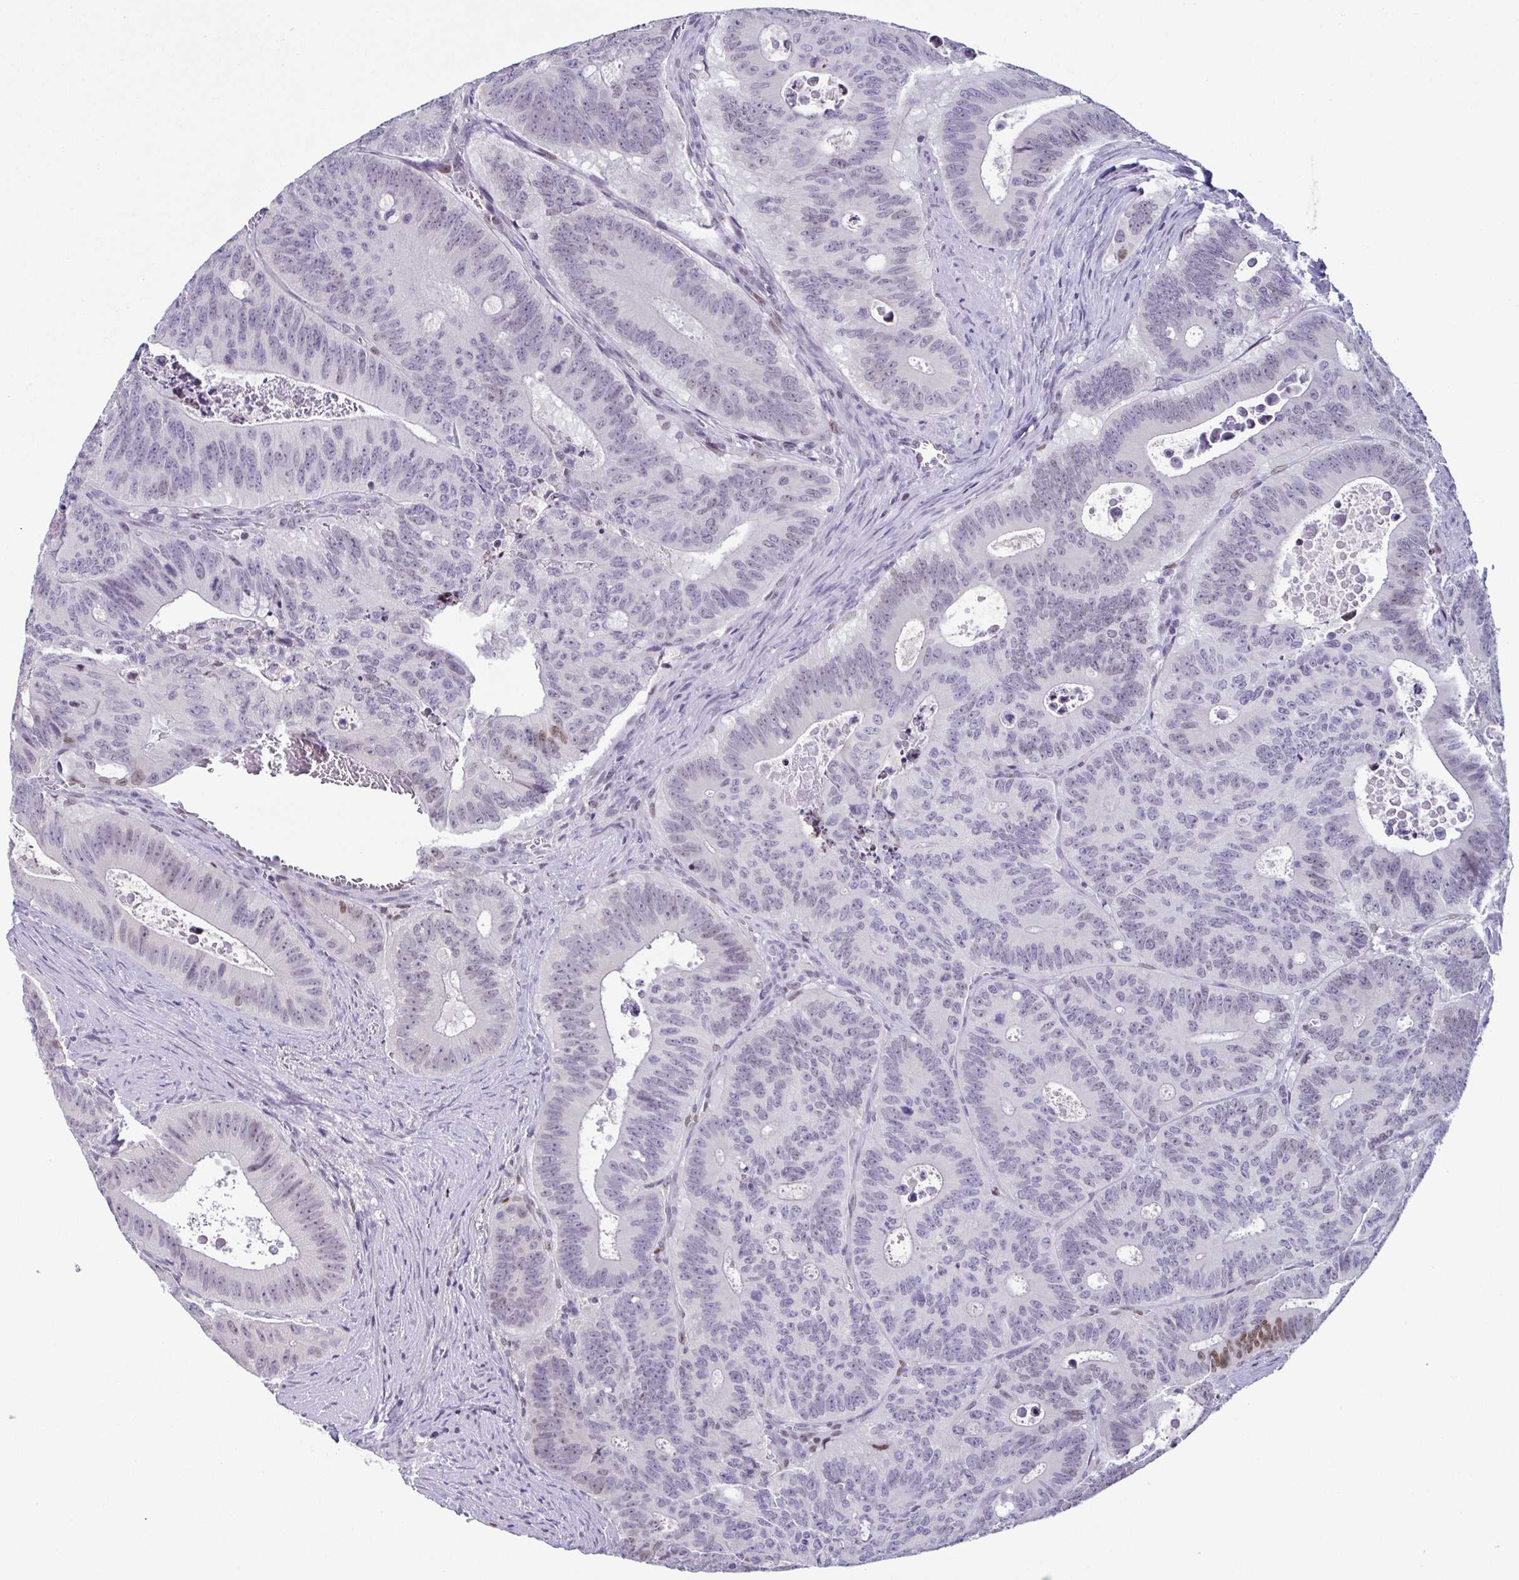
{"staining": {"intensity": "moderate", "quantity": "<25%", "location": "nuclear"}, "tissue": "colorectal cancer", "cell_type": "Tumor cells", "image_type": "cancer", "snomed": [{"axis": "morphology", "description": "Adenocarcinoma, NOS"}, {"axis": "topography", "description": "Colon"}], "caption": "Tumor cells demonstrate low levels of moderate nuclear staining in approximately <25% of cells in human adenocarcinoma (colorectal).", "gene": "IRF1", "patient": {"sex": "male", "age": 62}}